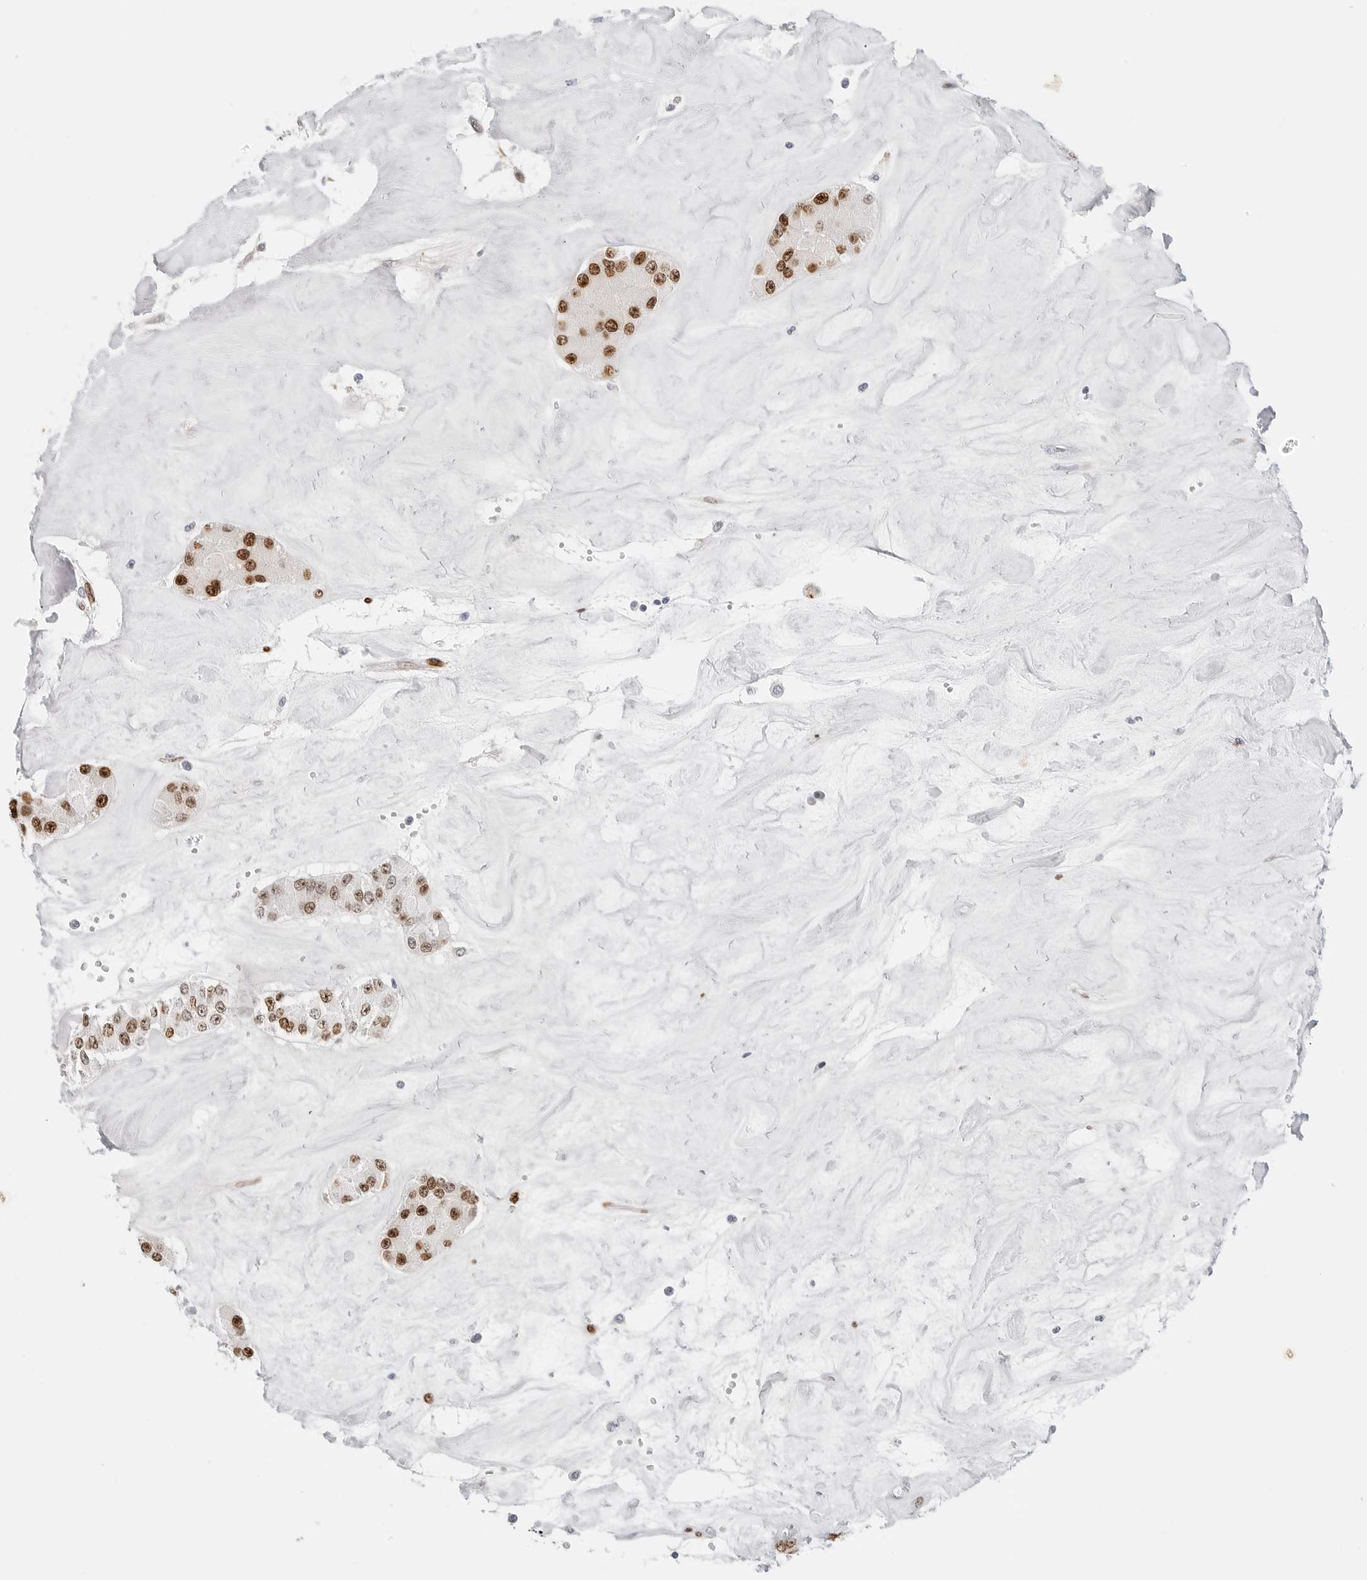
{"staining": {"intensity": "strong", "quantity": ">75%", "location": "nuclear"}, "tissue": "carcinoid", "cell_type": "Tumor cells", "image_type": "cancer", "snomed": [{"axis": "morphology", "description": "Carcinoid, malignant, NOS"}, {"axis": "topography", "description": "Pancreas"}], "caption": "DAB (3,3'-diaminobenzidine) immunohistochemical staining of malignant carcinoid displays strong nuclear protein expression in about >75% of tumor cells.", "gene": "SPIDR", "patient": {"sex": "male", "age": 41}}